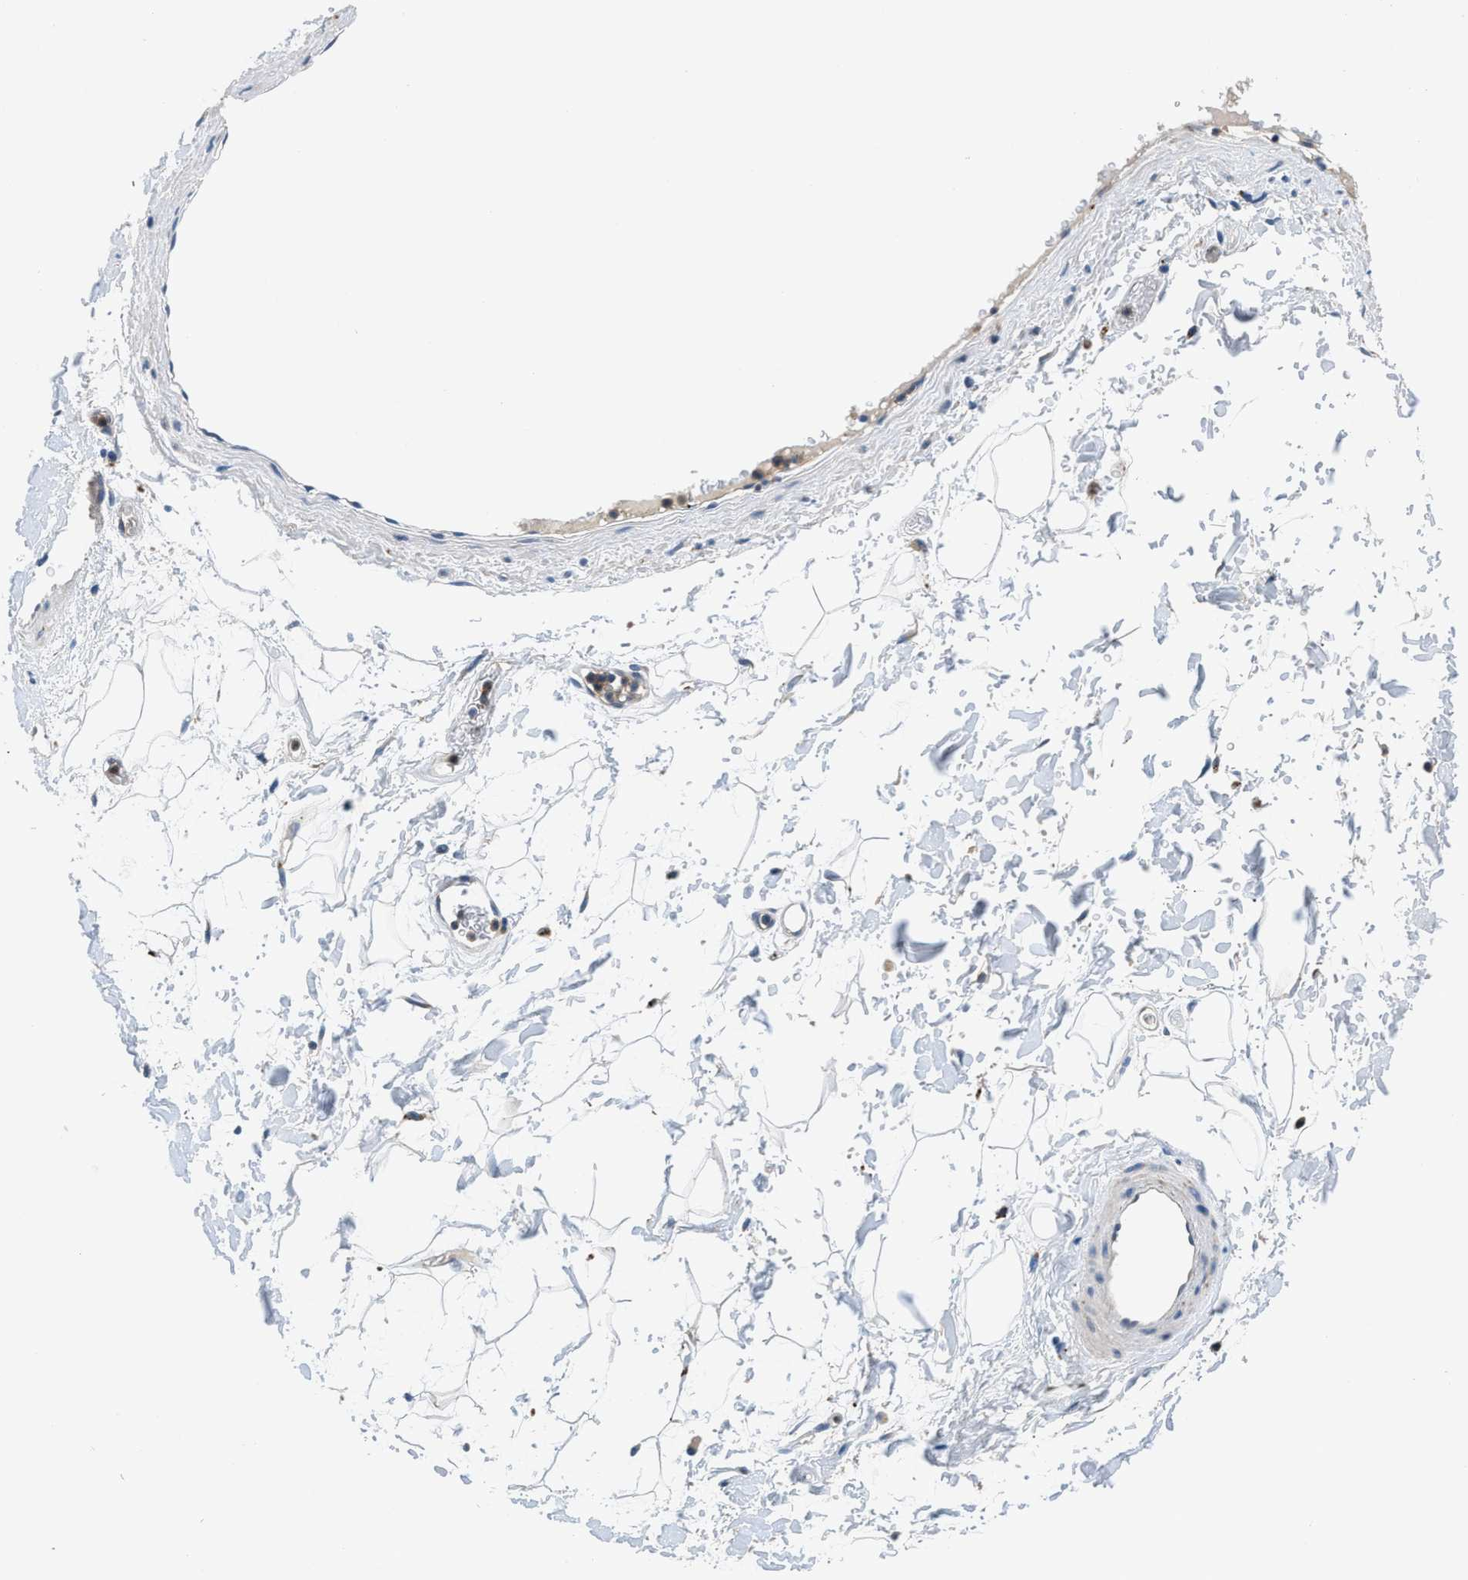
{"staining": {"intensity": "negative", "quantity": "none", "location": "none"}, "tissue": "adipose tissue", "cell_type": "Adipocytes", "image_type": "normal", "snomed": [{"axis": "morphology", "description": "Normal tissue, NOS"}, {"axis": "topography", "description": "Soft tissue"}], "caption": "The micrograph reveals no staining of adipocytes in benign adipose tissue. Nuclei are stained in blue.", "gene": "ADGRE3", "patient": {"sex": "male", "age": 72}}